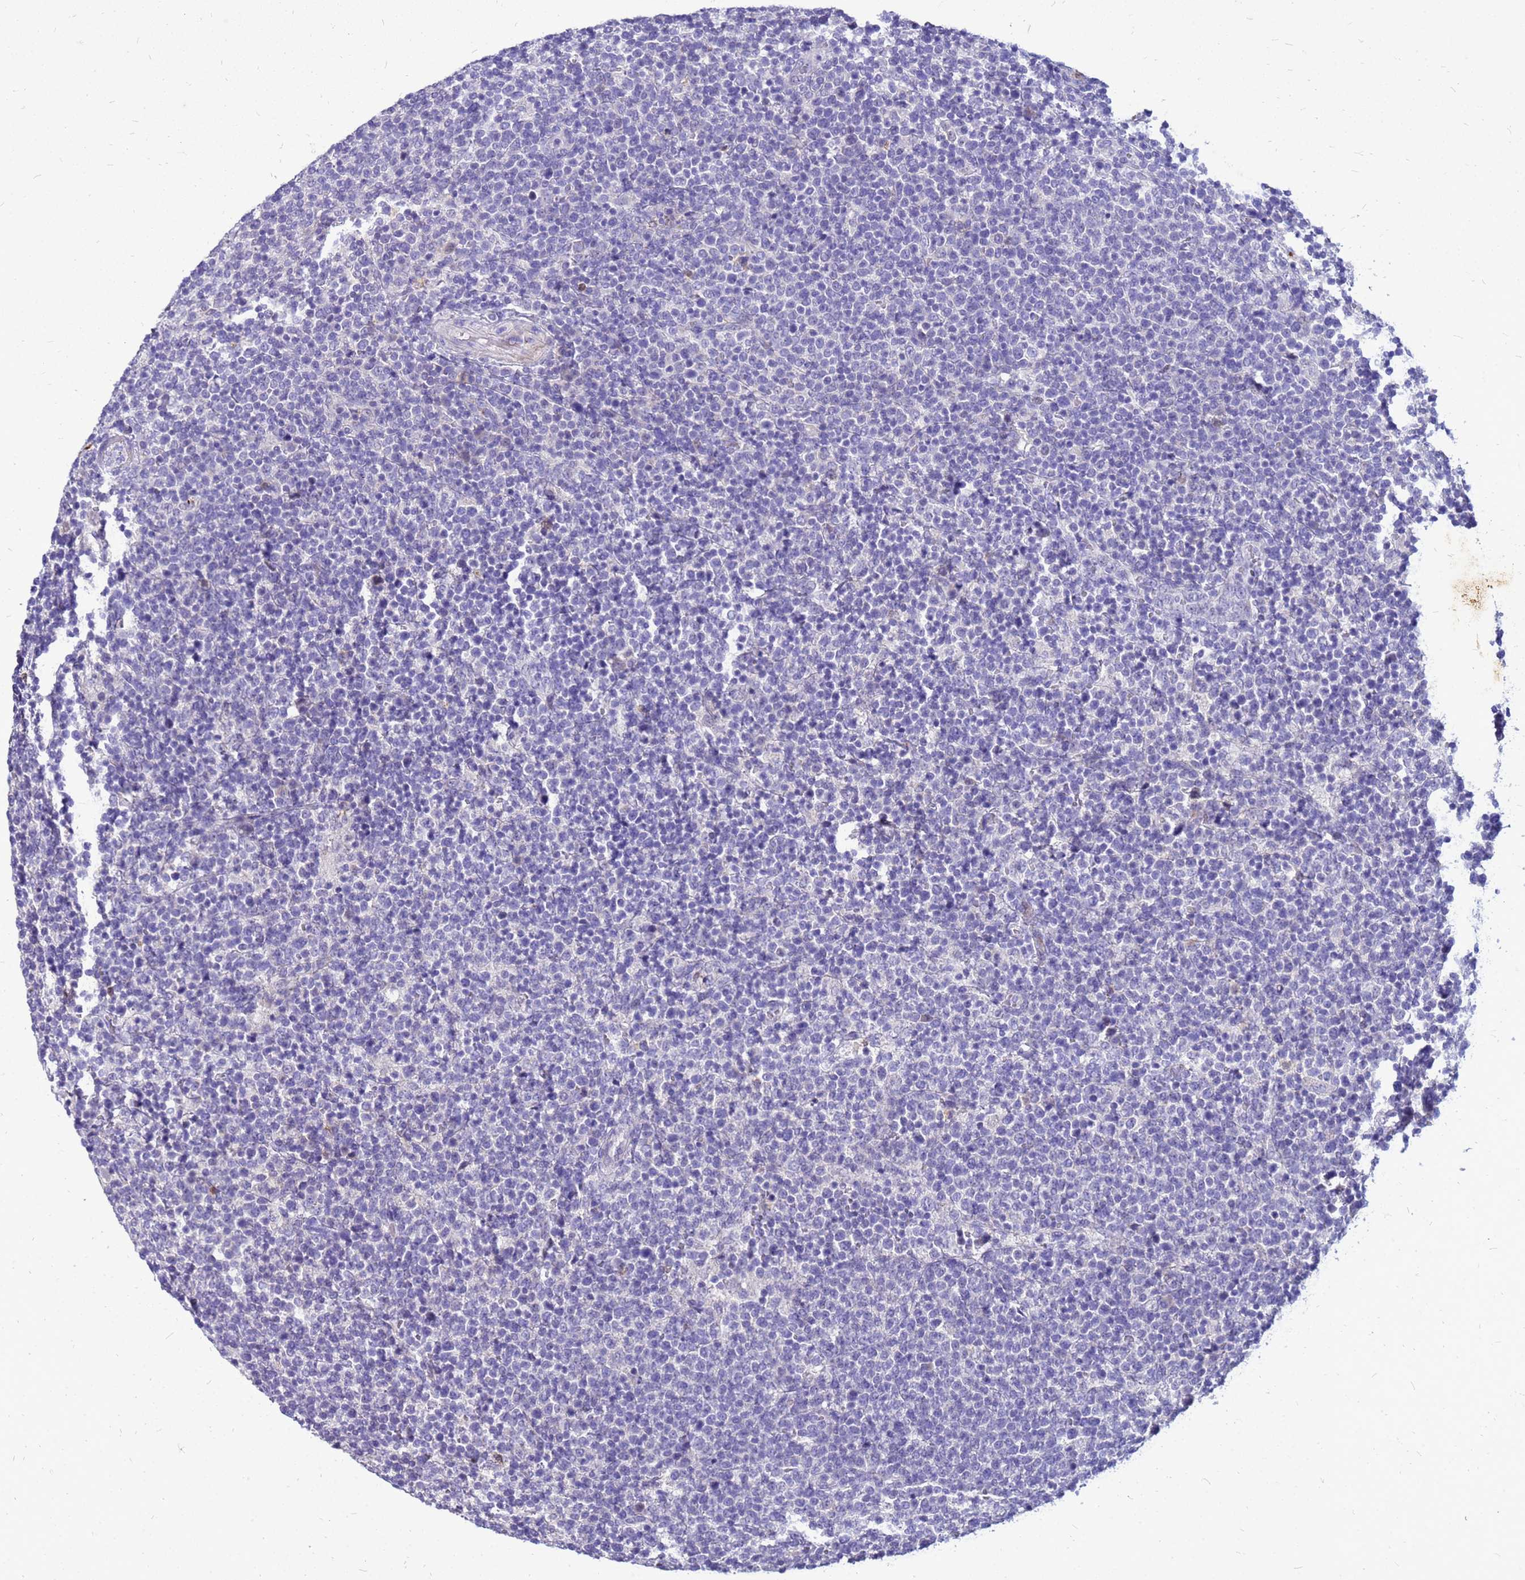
{"staining": {"intensity": "negative", "quantity": "none", "location": "none"}, "tissue": "lymphoma", "cell_type": "Tumor cells", "image_type": "cancer", "snomed": [{"axis": "morphology", "description": "Malignant lymphoma, non-Hodgkin's type, High grade"}, {"axis": "topography", "description": "Lymph node"}], "caption": "Image shows no significant protein expression in tumor cells of malignant lymphoma, non-Hodgkin's type (high-grade).", "gene": "AKR1C1", "patient": {"sex": "male", "age": 61}}